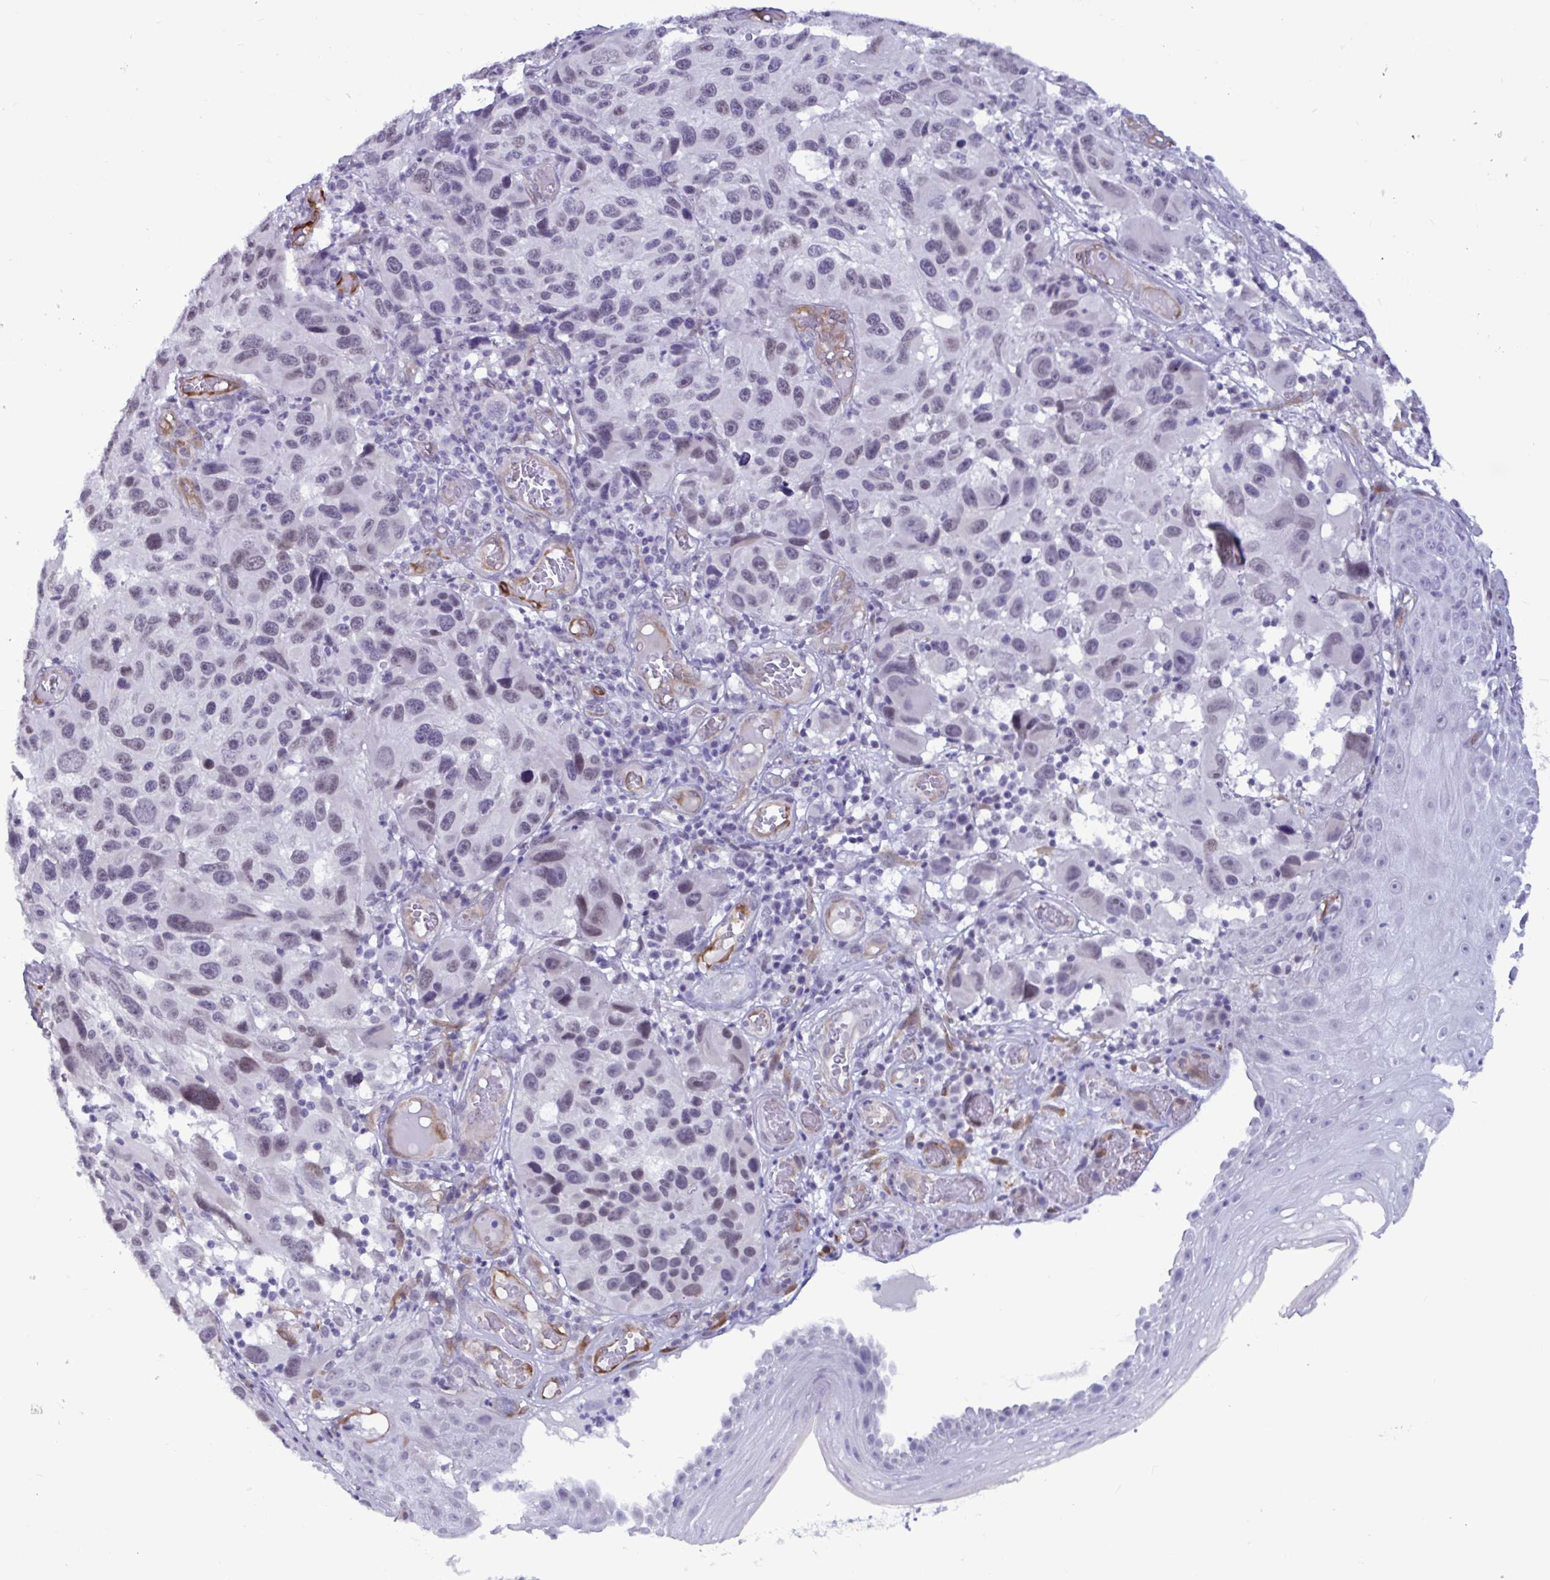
{"staining": {"intensity": "weak", "quantity": "<25%", "location": "nuclear"}, "tissue": "melanoma", "cell_type": "Tumor cells", "image_type": "cancer", "snomed": [{"axis": "morphology", "description": "Malignant melanoma, NOS"}, {"axis": "topography", "description": "Skin"}], "caption": "The IHC photomicrograph has no significant positivity in tumor cells of melanoma tissue.", "gene": "EML1", "patient": {"sex": "male", "age": 53}}